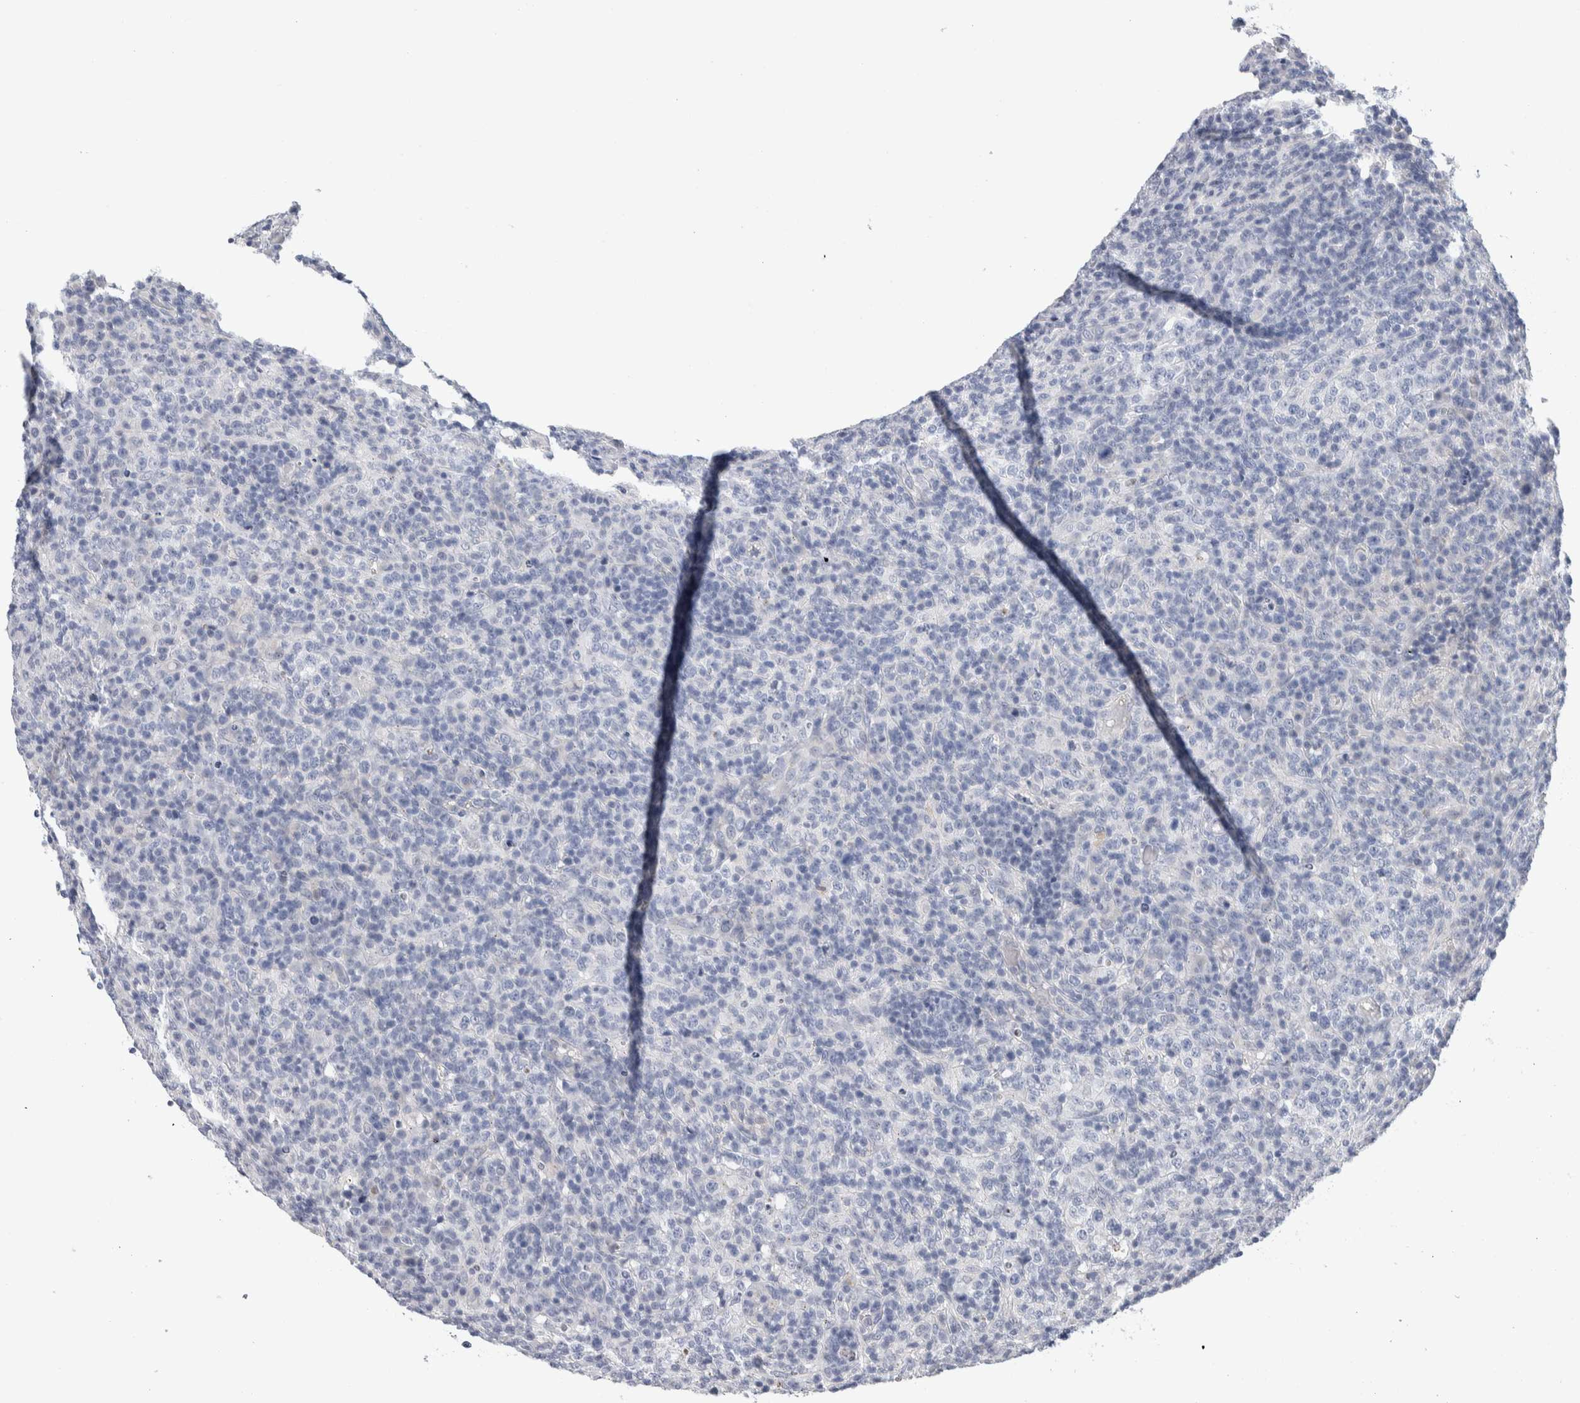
{"staining": {"intensity": "negative", "quantity": "none", "location": "none"}, "tissue": "lymphoma", "cell_type": "Tumor cells", "image_type": "cancer", "snomed": [{"axis": "morphology", "description": "Malignant lymphoma, non-Hodgkin's type, High grade"}, {"axis": "topography", "description": "Lymph node"}], "caption": "This is a photomicrograph of immunohistochemistry staining of lymphoma, which shows no staining in tumor cells. Nuclei are stained in blue.", "gene": "SCN2A", "patient": {"sex": "female", "age": 76}}